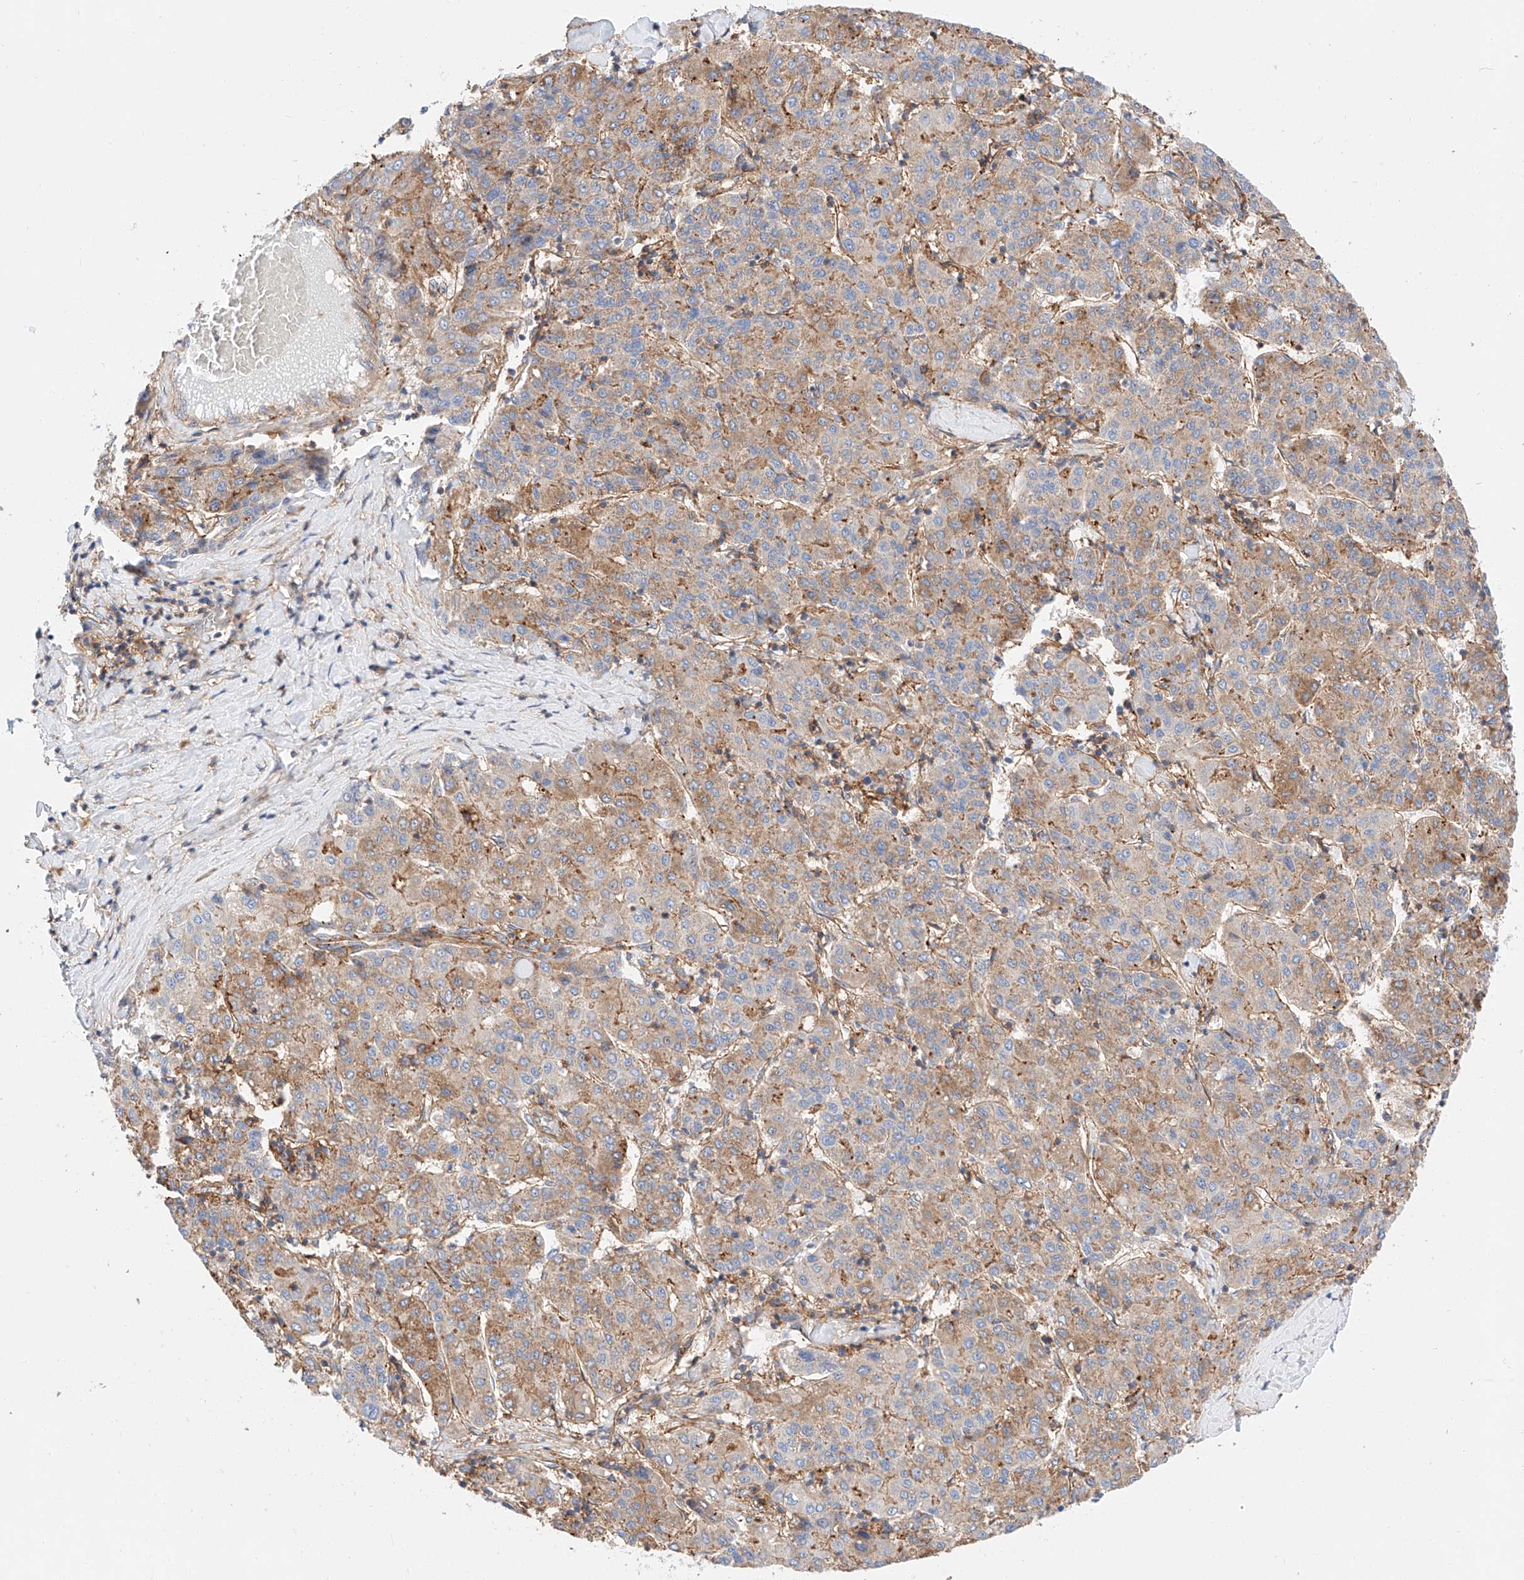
{"staining": {"intensity": "moderate", "quantity": "<25%", "location": "cytoplasmic/membranous"}, "tissue": "liver cancer", "cell_type": "Tumor cells", "image_type": "cancer", "snomed": [{"axis": "morphology", "description": "Carcinoma, Hepatocellular, NOS"}, {"axis": "topography", "description": "Liver"}], "caption": "Immunohistochemistry (IHC) (DAB) staining of liver cancer shows moderate cytoplasmic/membranous protein positivity in about <25% of tumor cells. (Brightfield microscopy of DAB IHC at high magnification).", "gene": "HAUS4", "patient": {"sex": "male", "age": 65}}